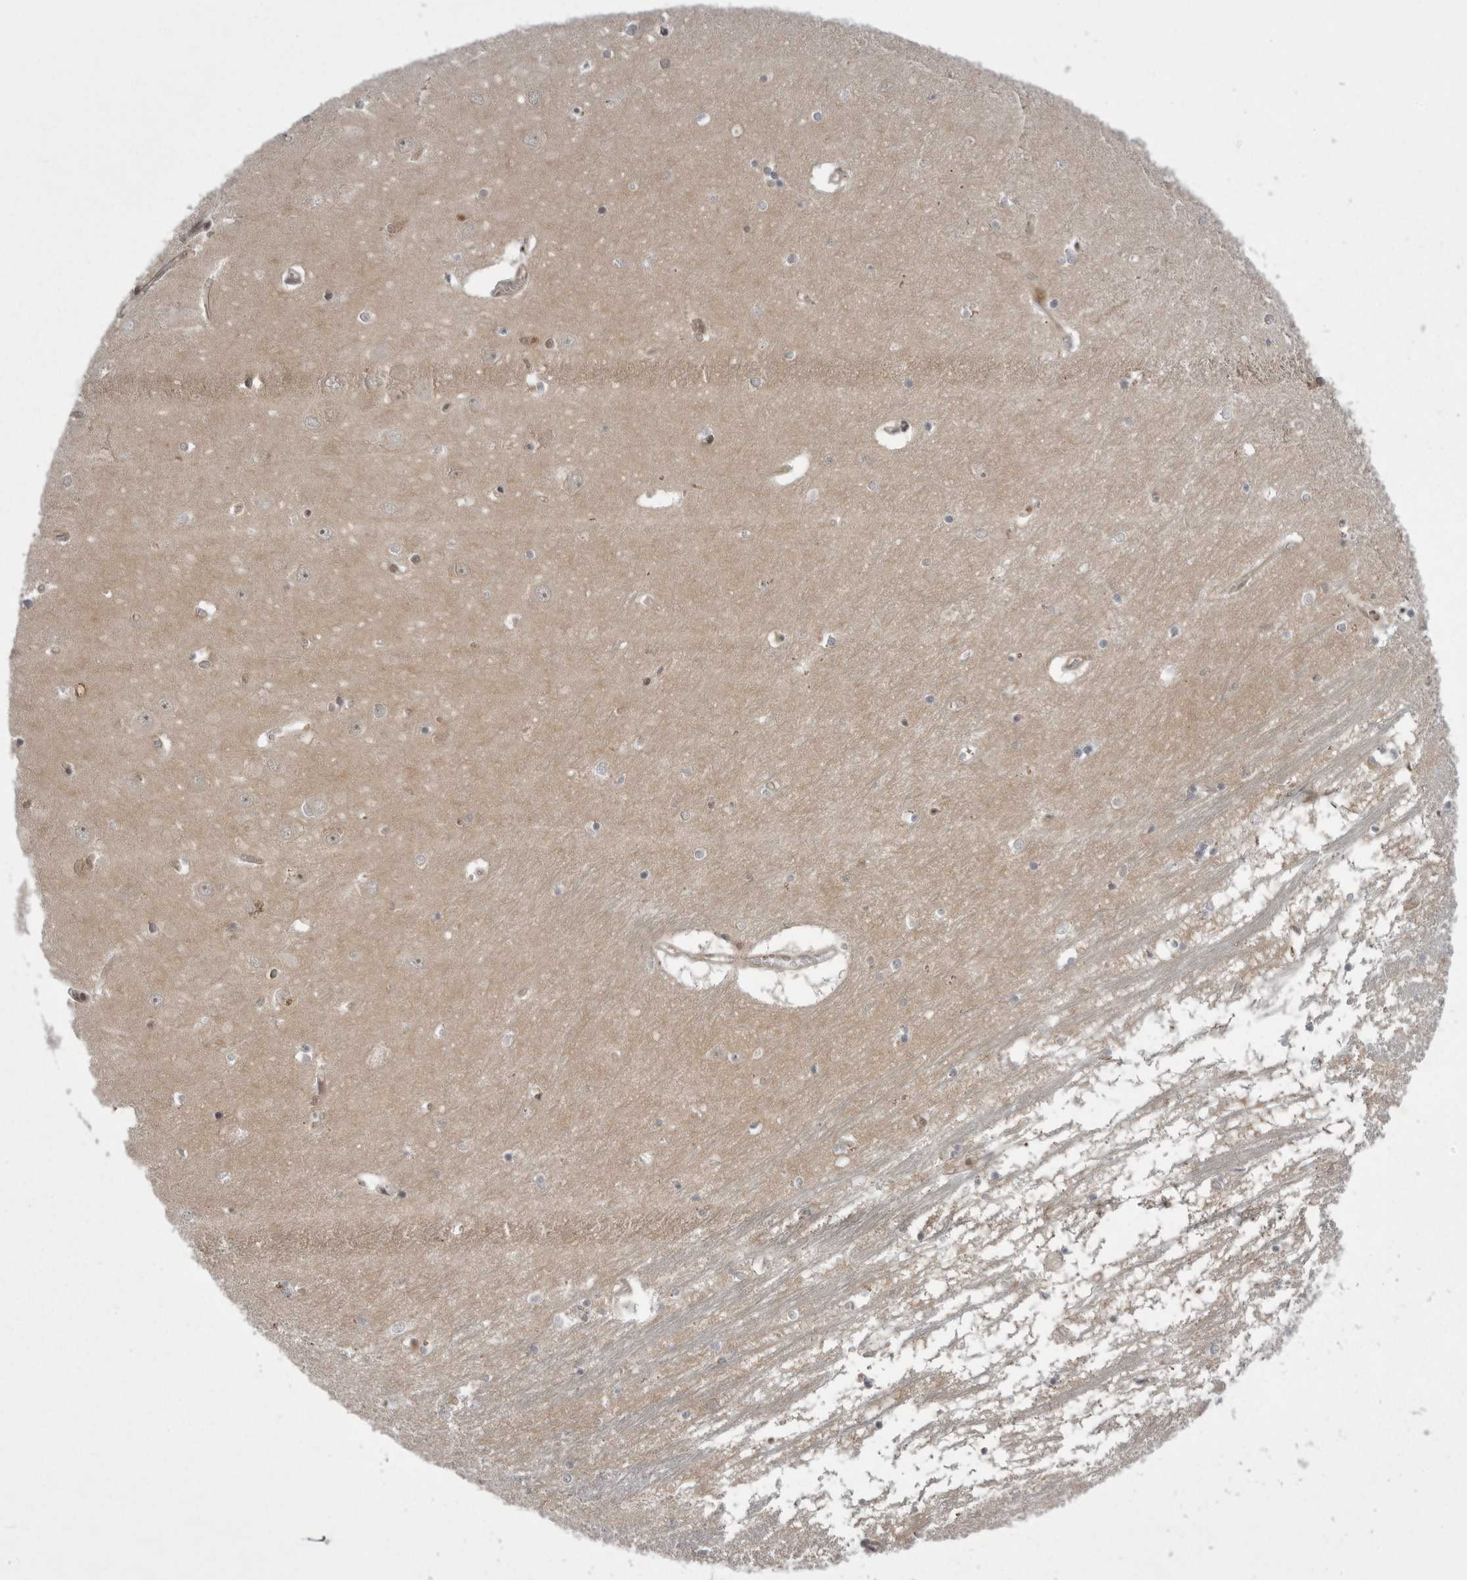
{"staining": {"intensity": "moderate", "quantity": "25%-75%", "location": "cytoplasmic/membranous"}, "tissue": "hippocampus", "cell_type": "Glial cells", "image_type": "normal", "snomed": [{"axis": "morphology", "description": "Normal tissue, NOS"}, {"axis": "topography", "description": "Hippocampus"}], "caption": "Immunohistochemical staining of unremarkable hippocampus demonstrates moderate cytoplasmic/membranous protein expression in approximately 25%-75% of glial cells. The protein of interest is shown in brown color, while the nuclei are stained blue.", "gene": "STK24", "patient": {"sex": "male", "age": 70}}